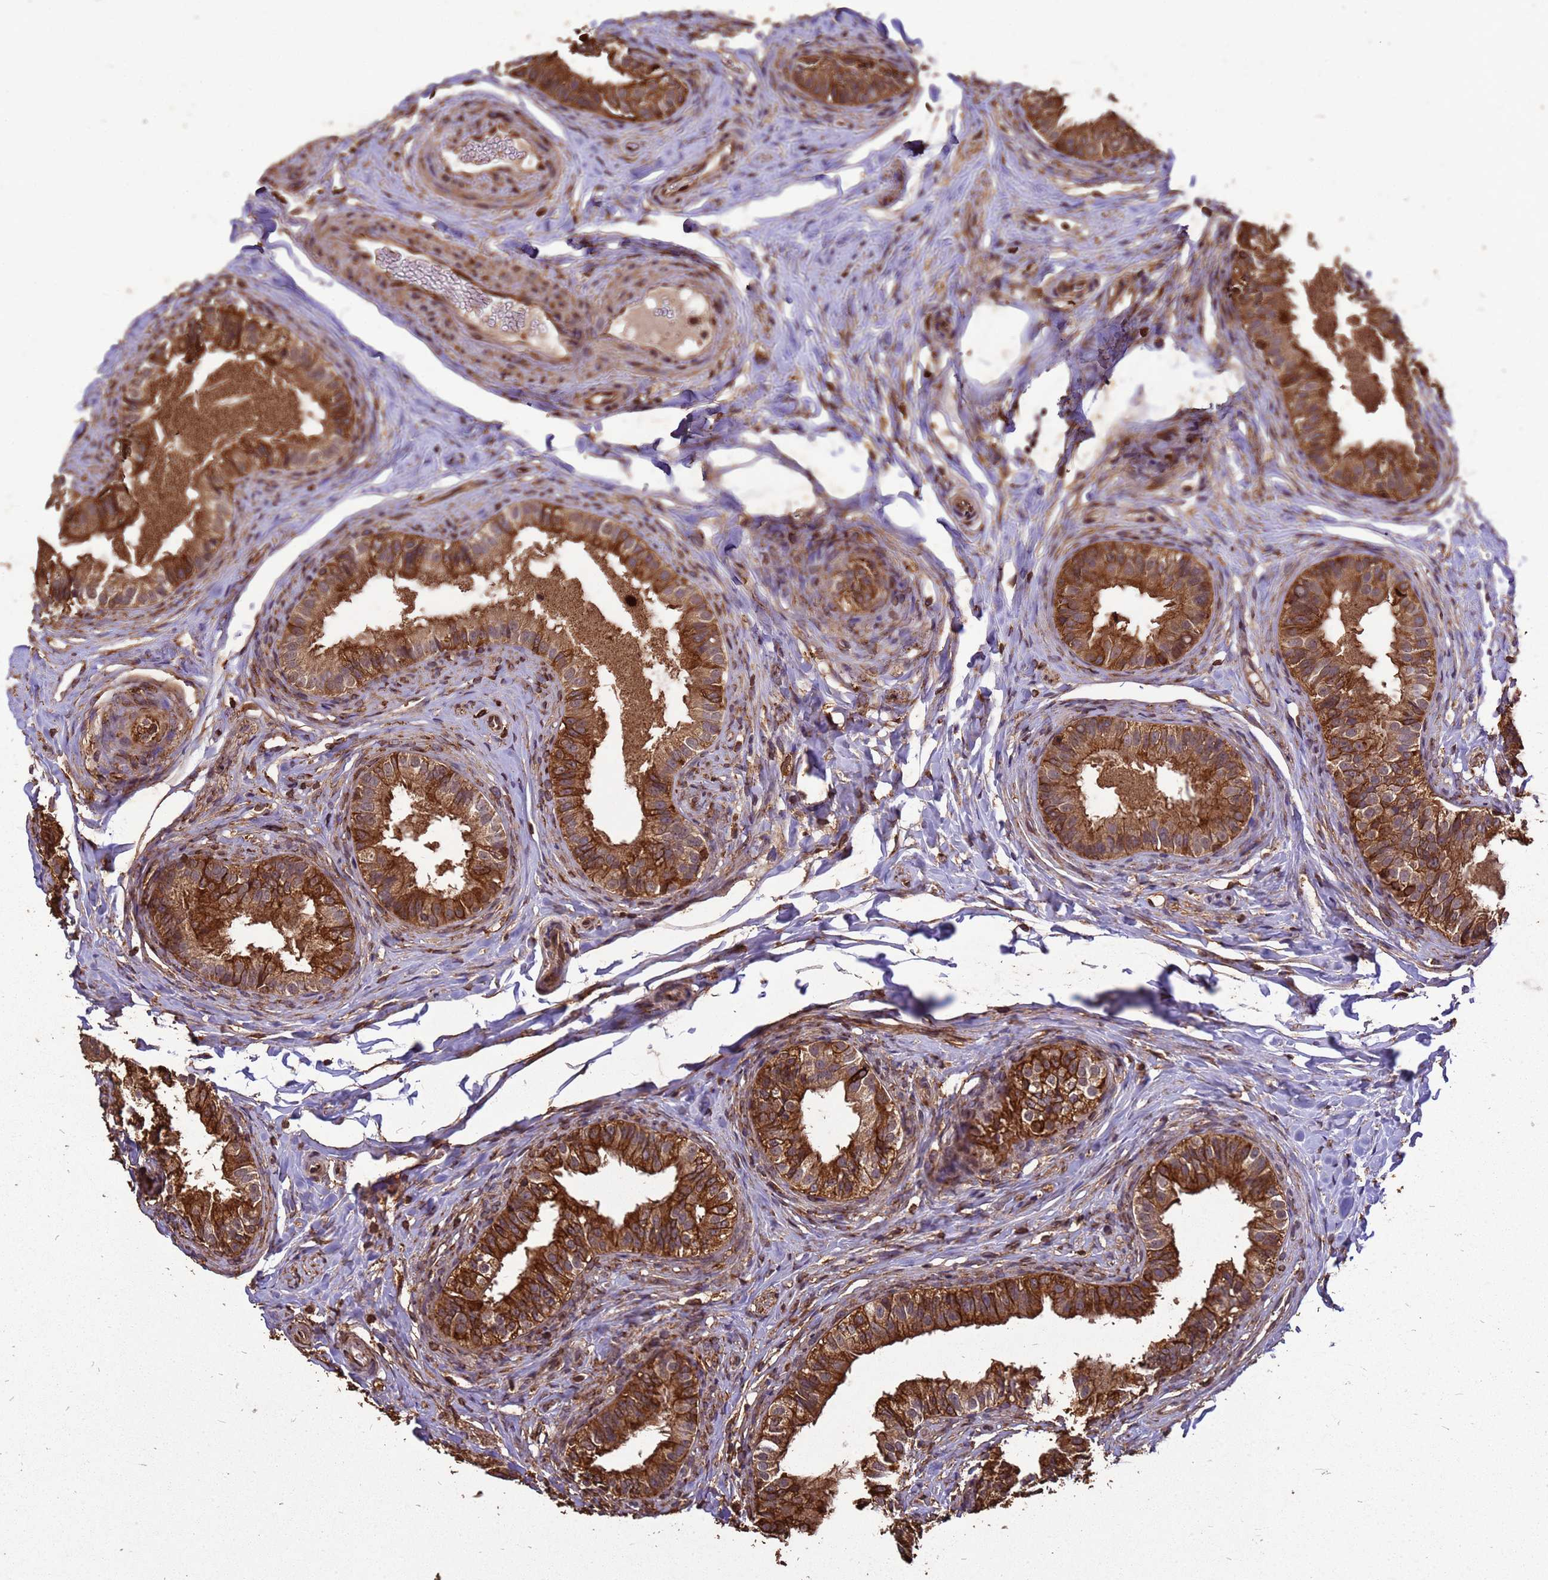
{"staining": {"intensity": "strong", "quantity": ">75%", "location": "cytoplasmic/membranous"}, "tissue": "epididymis", "cell_type": "Glandular cells", "image_type": "normal", "snomed": [{"axis": "morphology", "description": "Normal tissue, NOS"}, {"axis": "topography", "description": "Epididymis"}], "caption": "Immunohistochemistry (IHC) (DAB) staining of normal epididymis displays strong cytoplasmic/membranous protein expression in approximately >75% of glandular cells. (DAB (3,3'-diaminobenzidine) = brown stain, brightfield microscopy at high magnification).", "gene": "ZNF618", "patient": {"sex": "male", "age": 49}}